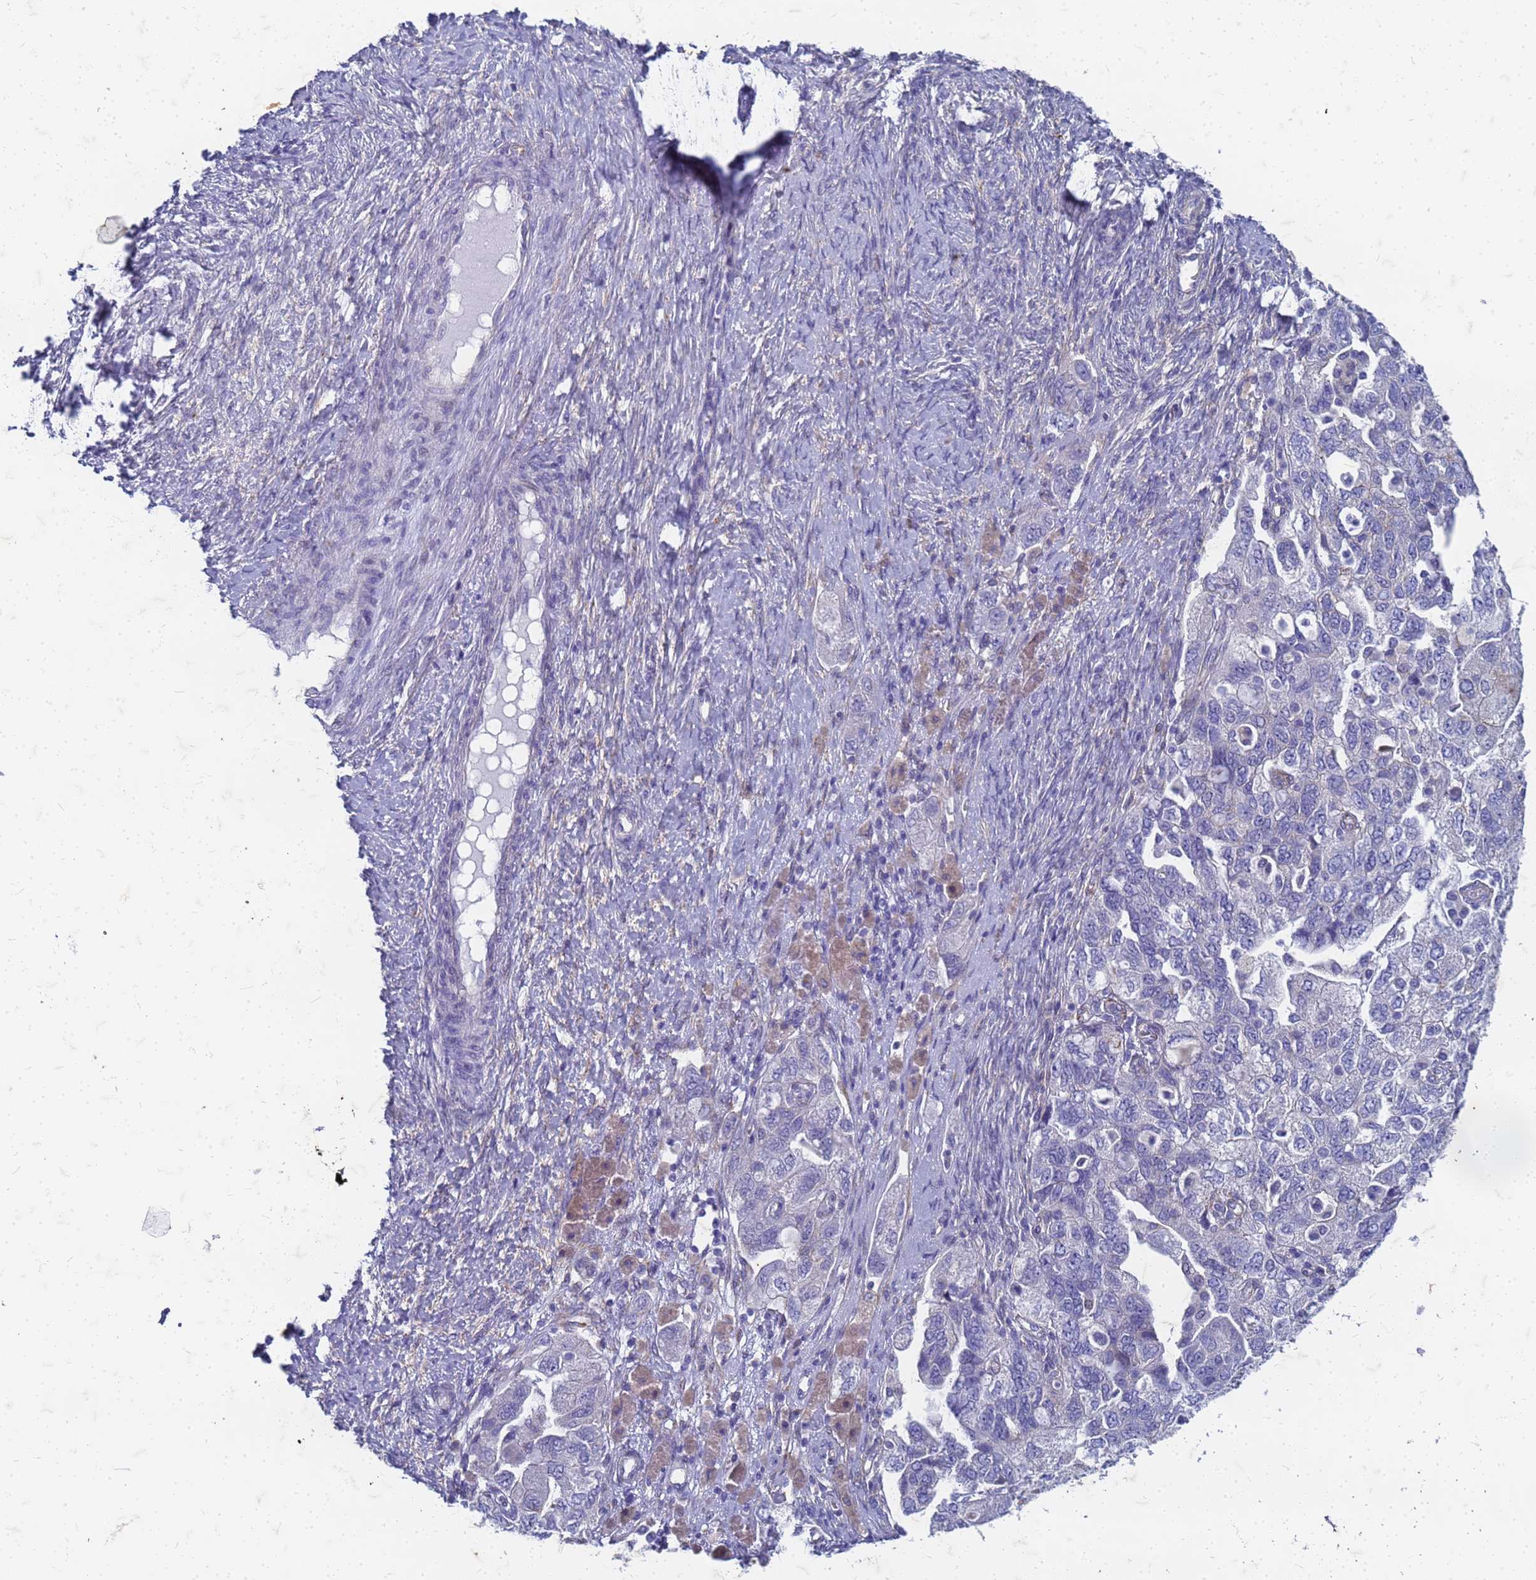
{"staining": {"intensity": "negative", "quantity": "none", "location": "none"}, "tissue": "ovarian cancer", "cell_type": "Tumor cells", "image_type": "cancer", "snomed": [{"axis": "morphology", "description": "Carcinoma, NOS"}, {"axis": "morphology", "description": "Cystadenocarcinoma, serous, NOS"}, {"axis": "topography", "description": "Ovary"}], "caption": "Immunohistochemistry histopathology image of neoplastic tissue: carcinoma (ovarian) stained with DAB (3,3'-diaminobenzidine) exhibits no significant protein expression in tumor cells. (Immunohistochemistry (ihc), brightfield microscopy, high magnification).", "gene": "TRIM64B", "patient": {"sex": "female", "age": 69}}